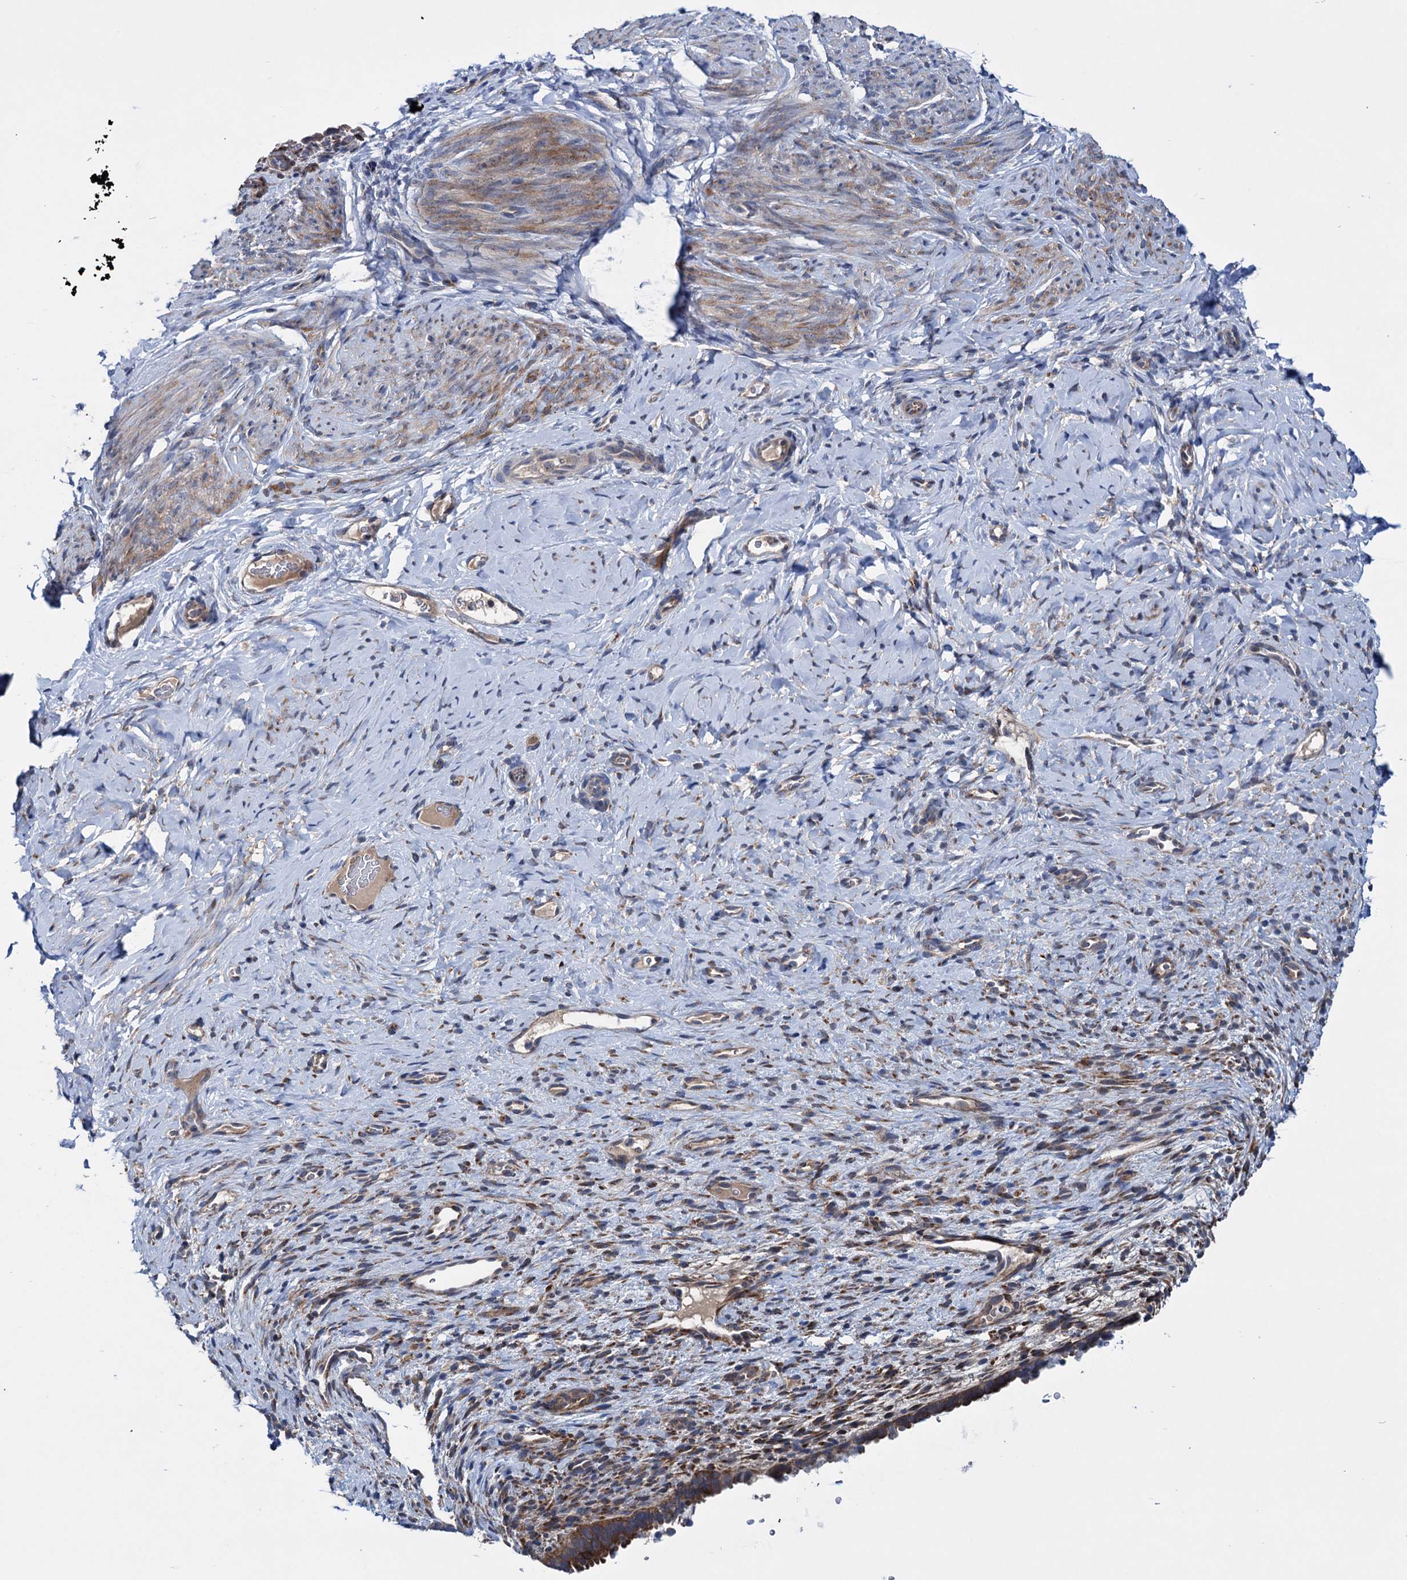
{"staining": {"intensity": "moderate", "quantity": "<25%", "location": "cytoplasmic/membranous"}, "tissue": "endometrium", "cell_type": "Cells in endometrial stroma", "image_type": "normal", "snomed": [{"axis": "morphology", "description": "Normal tissue, NOS"}, {"axis": "topography", "description": "Endometrium"}], "caption": "Unremarkable endometrium displays moderate cytoplasmic/membranous positivity in approximately <25% of cells in endometrial stroma, visualized by immunohistochemistry.", "gene": "EYA4", "patient": {"sex": "female", "age": 65}}